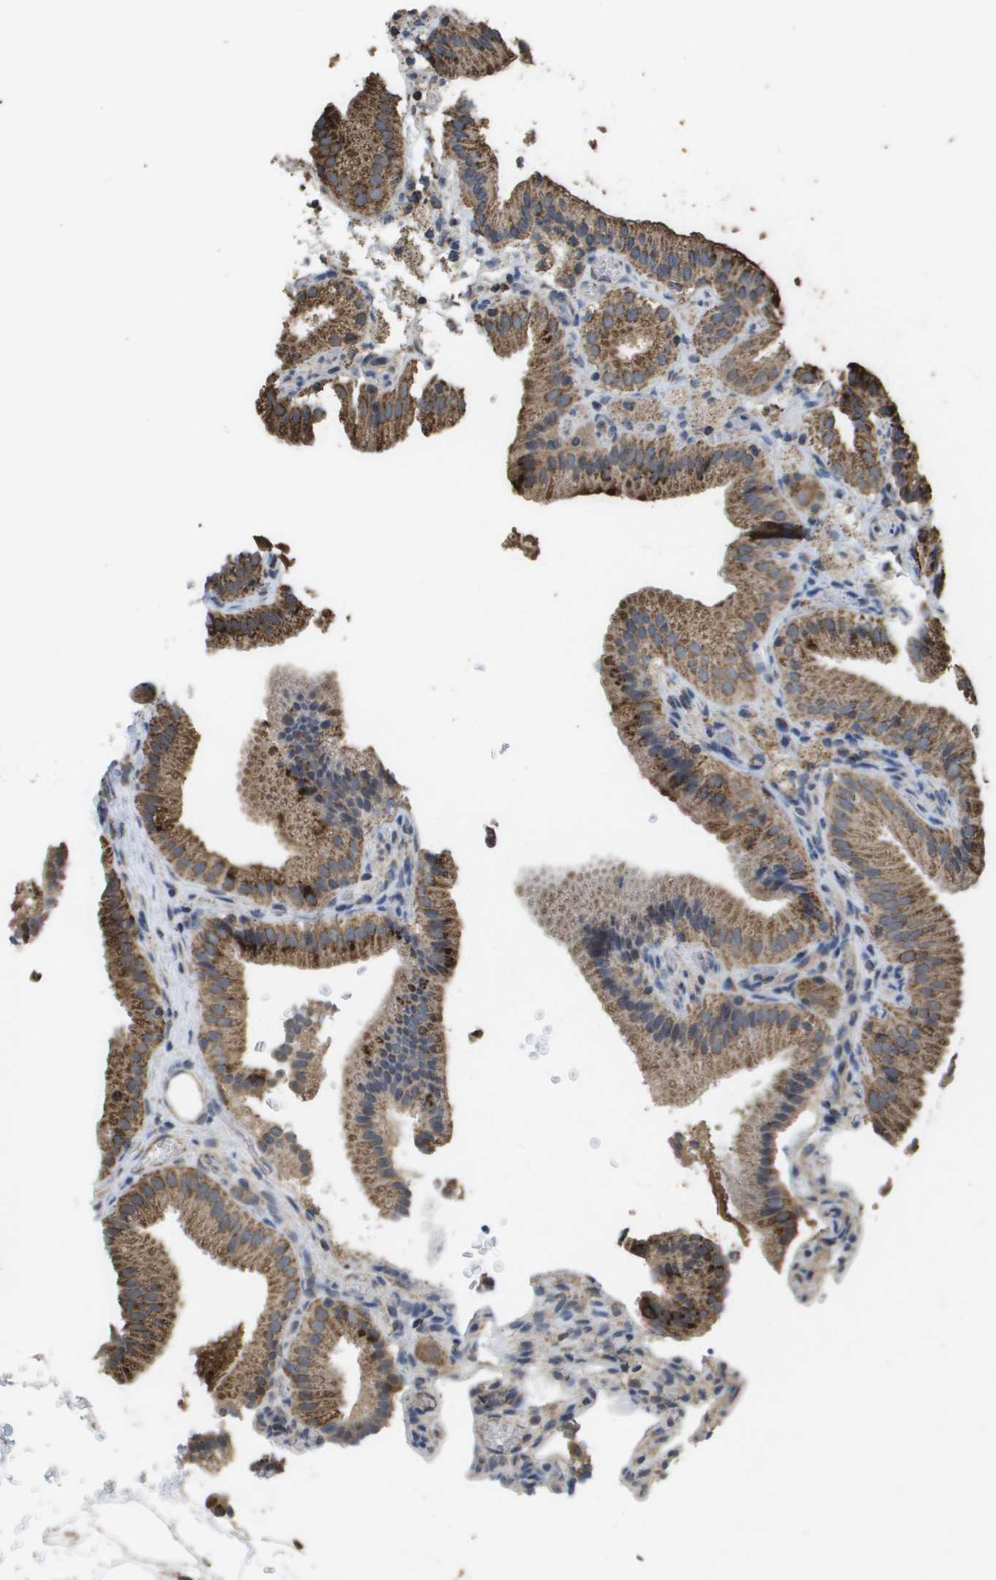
{"staining": {"intensity": "moderate", "quantity": ">75%", "location": "cytoplasmic/membranous"}, "tissue": "gallbladder", "cell_type": "Glandular cells", "image_type": "normal", "snomed": [{"axis": "morphology", "description": "Normal tissue, NOS"}, {"axis": "topography", "description": "Gallbladder"}], "caption": "Protein staining demonstrates moderate cytoplasmic/membranous positivity in about >75% of glandular cells in benign gallbladder. Nuclei are stained in blue.", "gene": "HSPE1", "patient": {"sex": "male", "age": 54}}